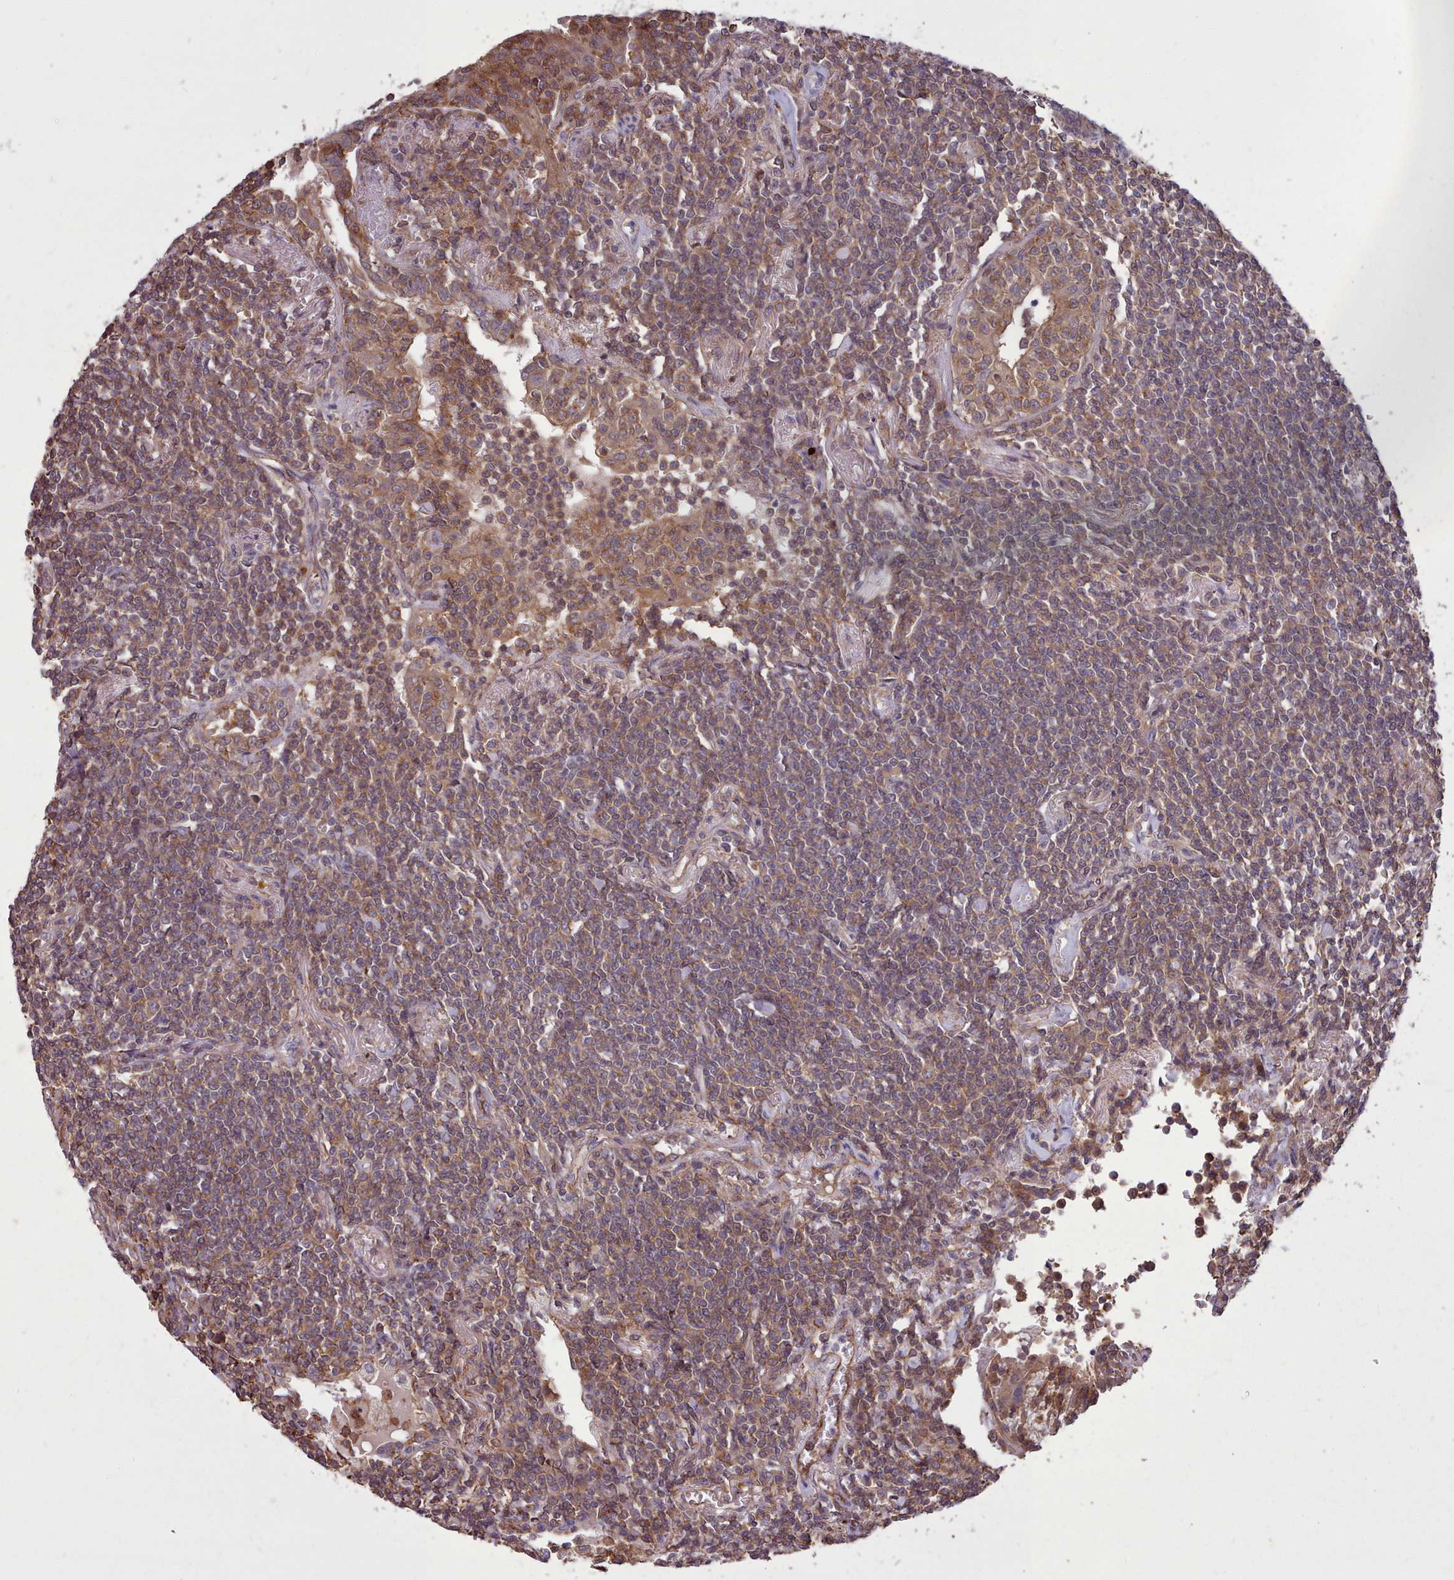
{"staining": {"intensity": "moderate", "quantity": ">75%", "location": "cytoplasmic/membranous"}, "tissue": "lymphoma", "cell_type": "Tumor cells", "image_type": "cancer", "snomed": [{"axis": "morphology", "description": "Malignant lymphoma, non-Hodgkin's type, Low grade"}, {"axis": "topography", "description": "Lung"}], "caption": "A micrograph showing moderate cytoplasmic/membranous staining in approximately >75% of tumor cells in lymphoma, as visualized by brown immunohistochemical staining.", "gene": "STUB1", "patient": {"sex": "female", "age": 71}}